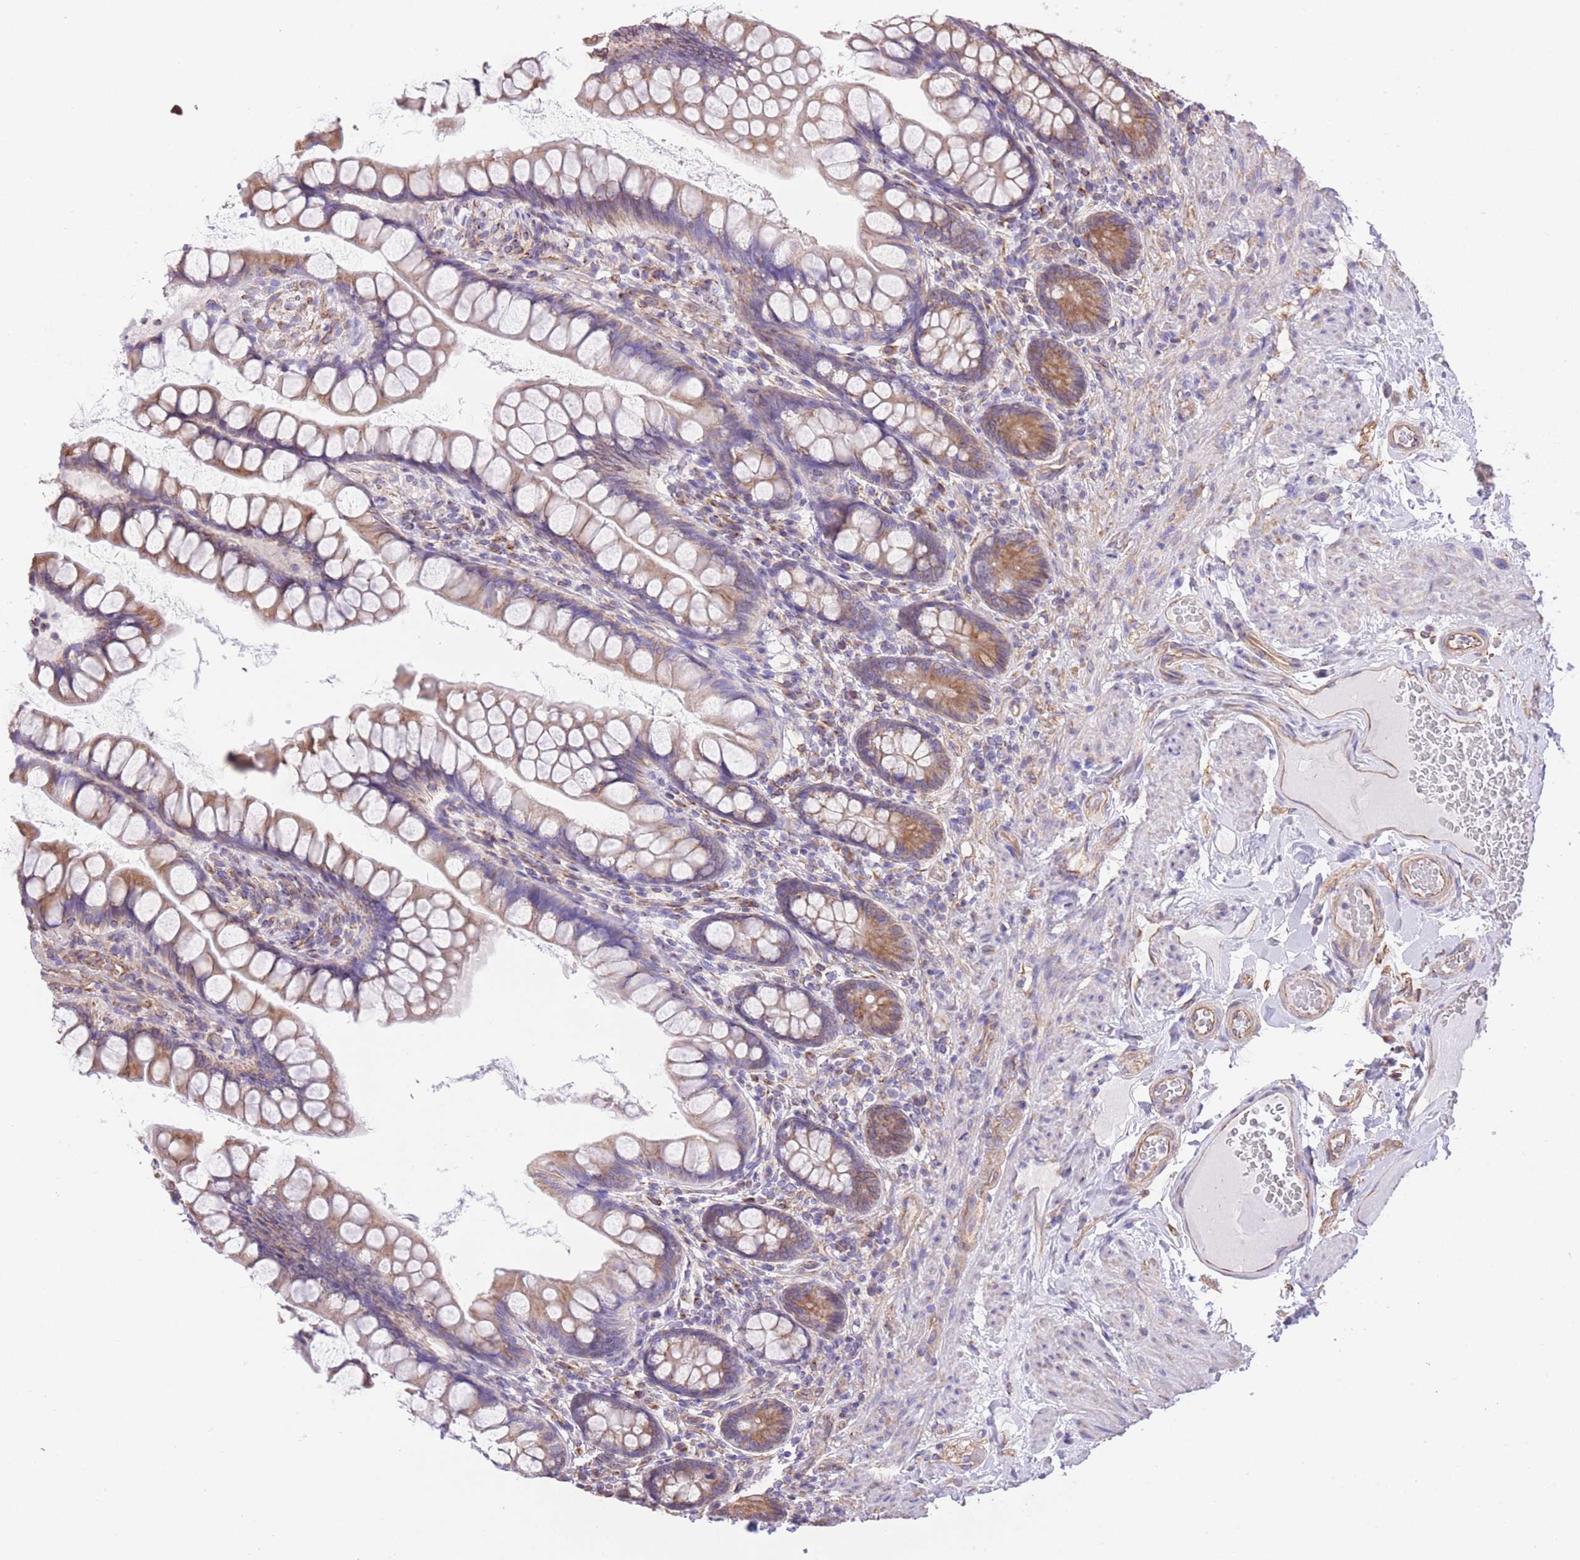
{"staining": {"intensity": "moderate", "quantity": ">75%", "location": "cytoplasmic/membranous"}, "tissue": "small intestine", "cell_type": "Glandular cells", "image_type": "normal", "snomed": [{"axis": "morphology", "description": "Normal tissue, NOS"}, {"axis": "topography", "description": "Small intestine"}], "caption": "Normal small intestine displays moderate cytoplasmic/membranous positivity in about >75% of glandular cells, visualized by immunohistochemistry. (DAB (3,3'-diaminobenzidine) = brown stain, brightfield microscopy at high magnification).", "gene": "RHOU", "patient": {"sex": "male", "age": 70}}